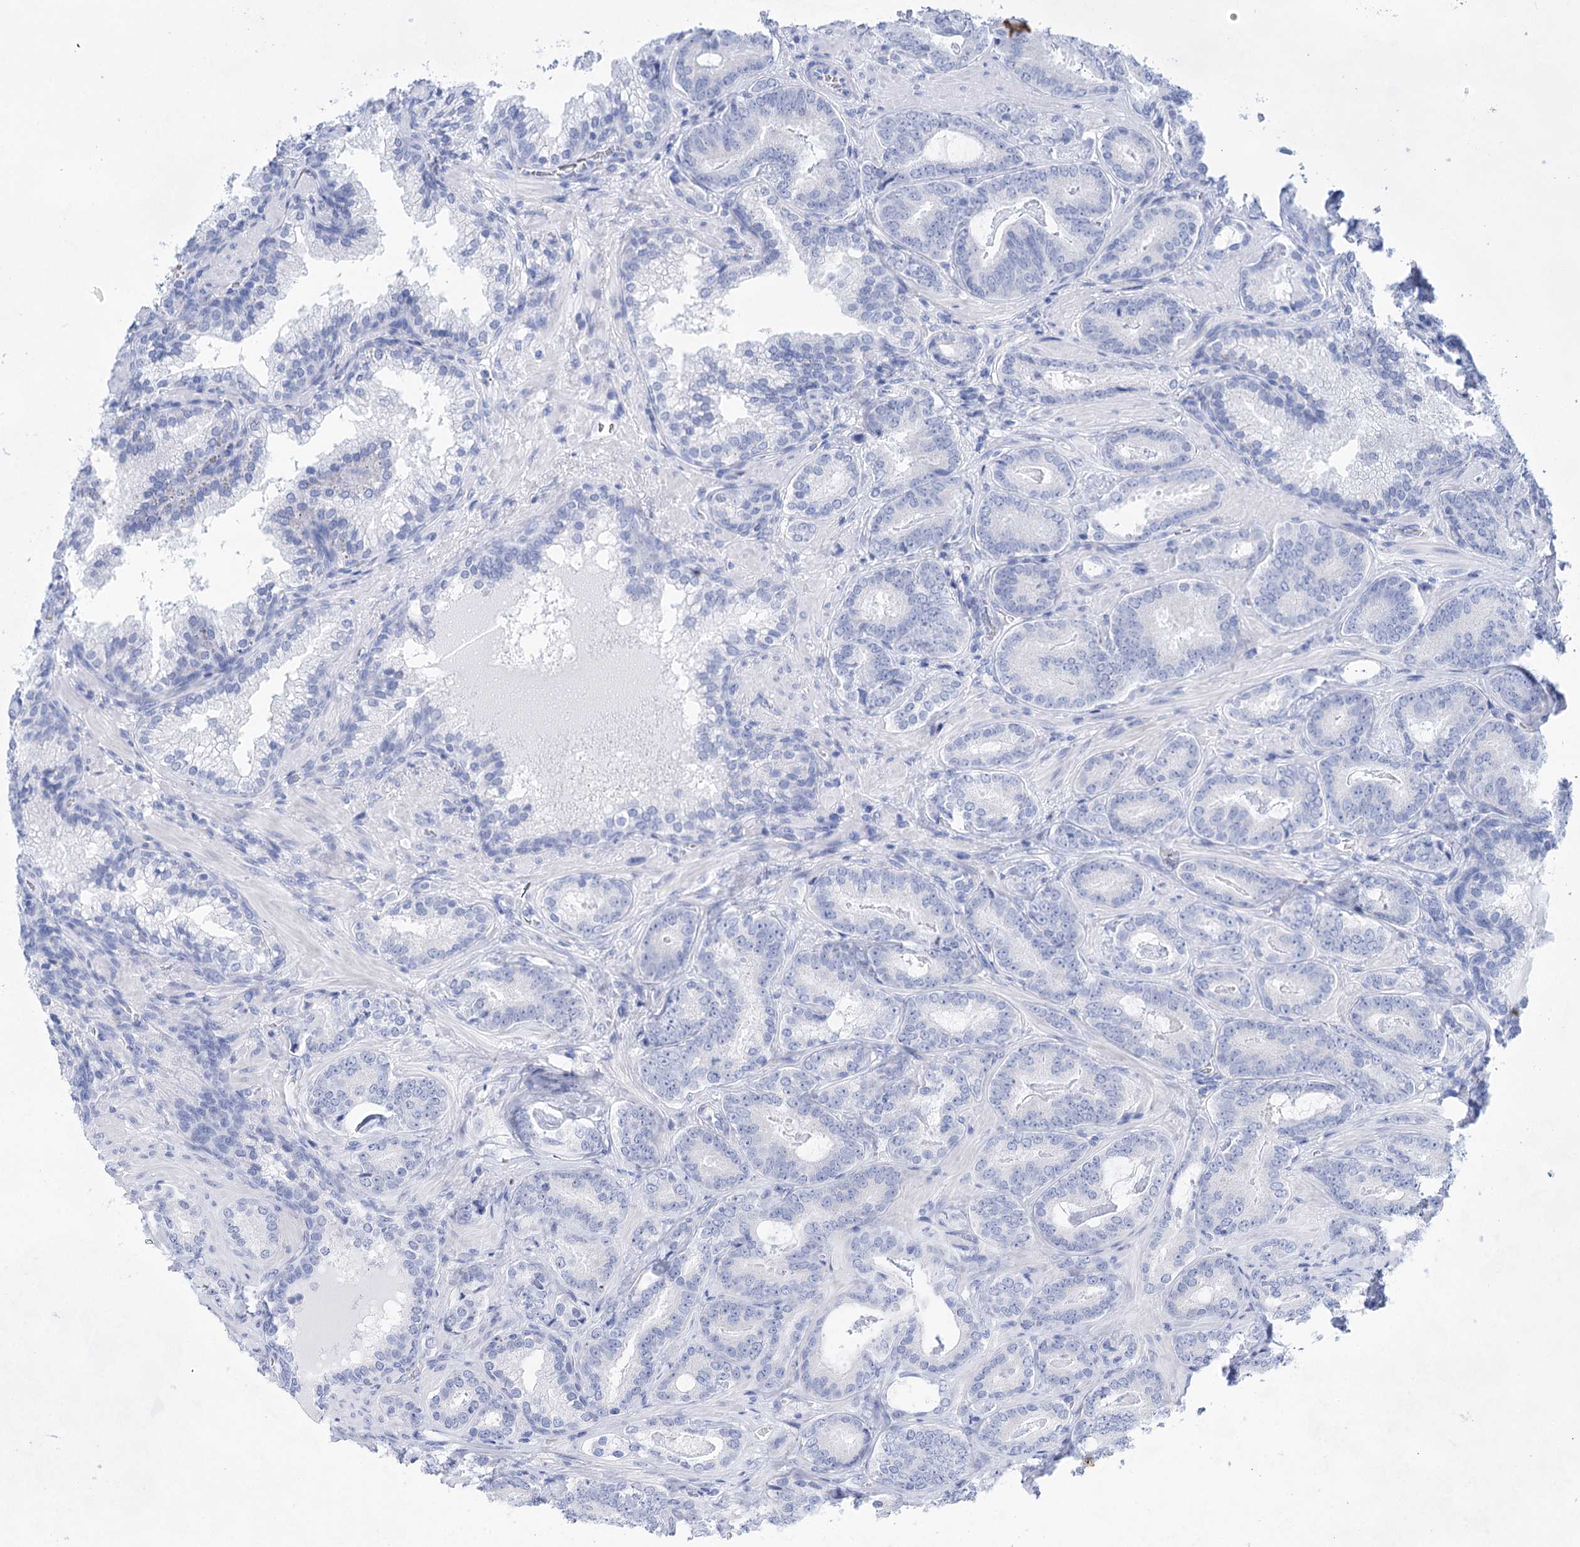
{"staining": {"intensity": "negative", "quantity": "none", "location": "none"}, "tissue": "prostate cancer", "cell_type": "Tumor cells", "image_type": "cancer", "snomed": [{"axis": "morphology", "description": "Adenocarcinoma, Low grade"}, {"axis": "topography", "description": "Prostate"}], "caption": "Immunohistochemical staining of human prostate low-grade adenocarcinoma displays no significant positivity in tumor cells.", "gene": "LALBA", "patient": {"sex": "male", "age": 60}}